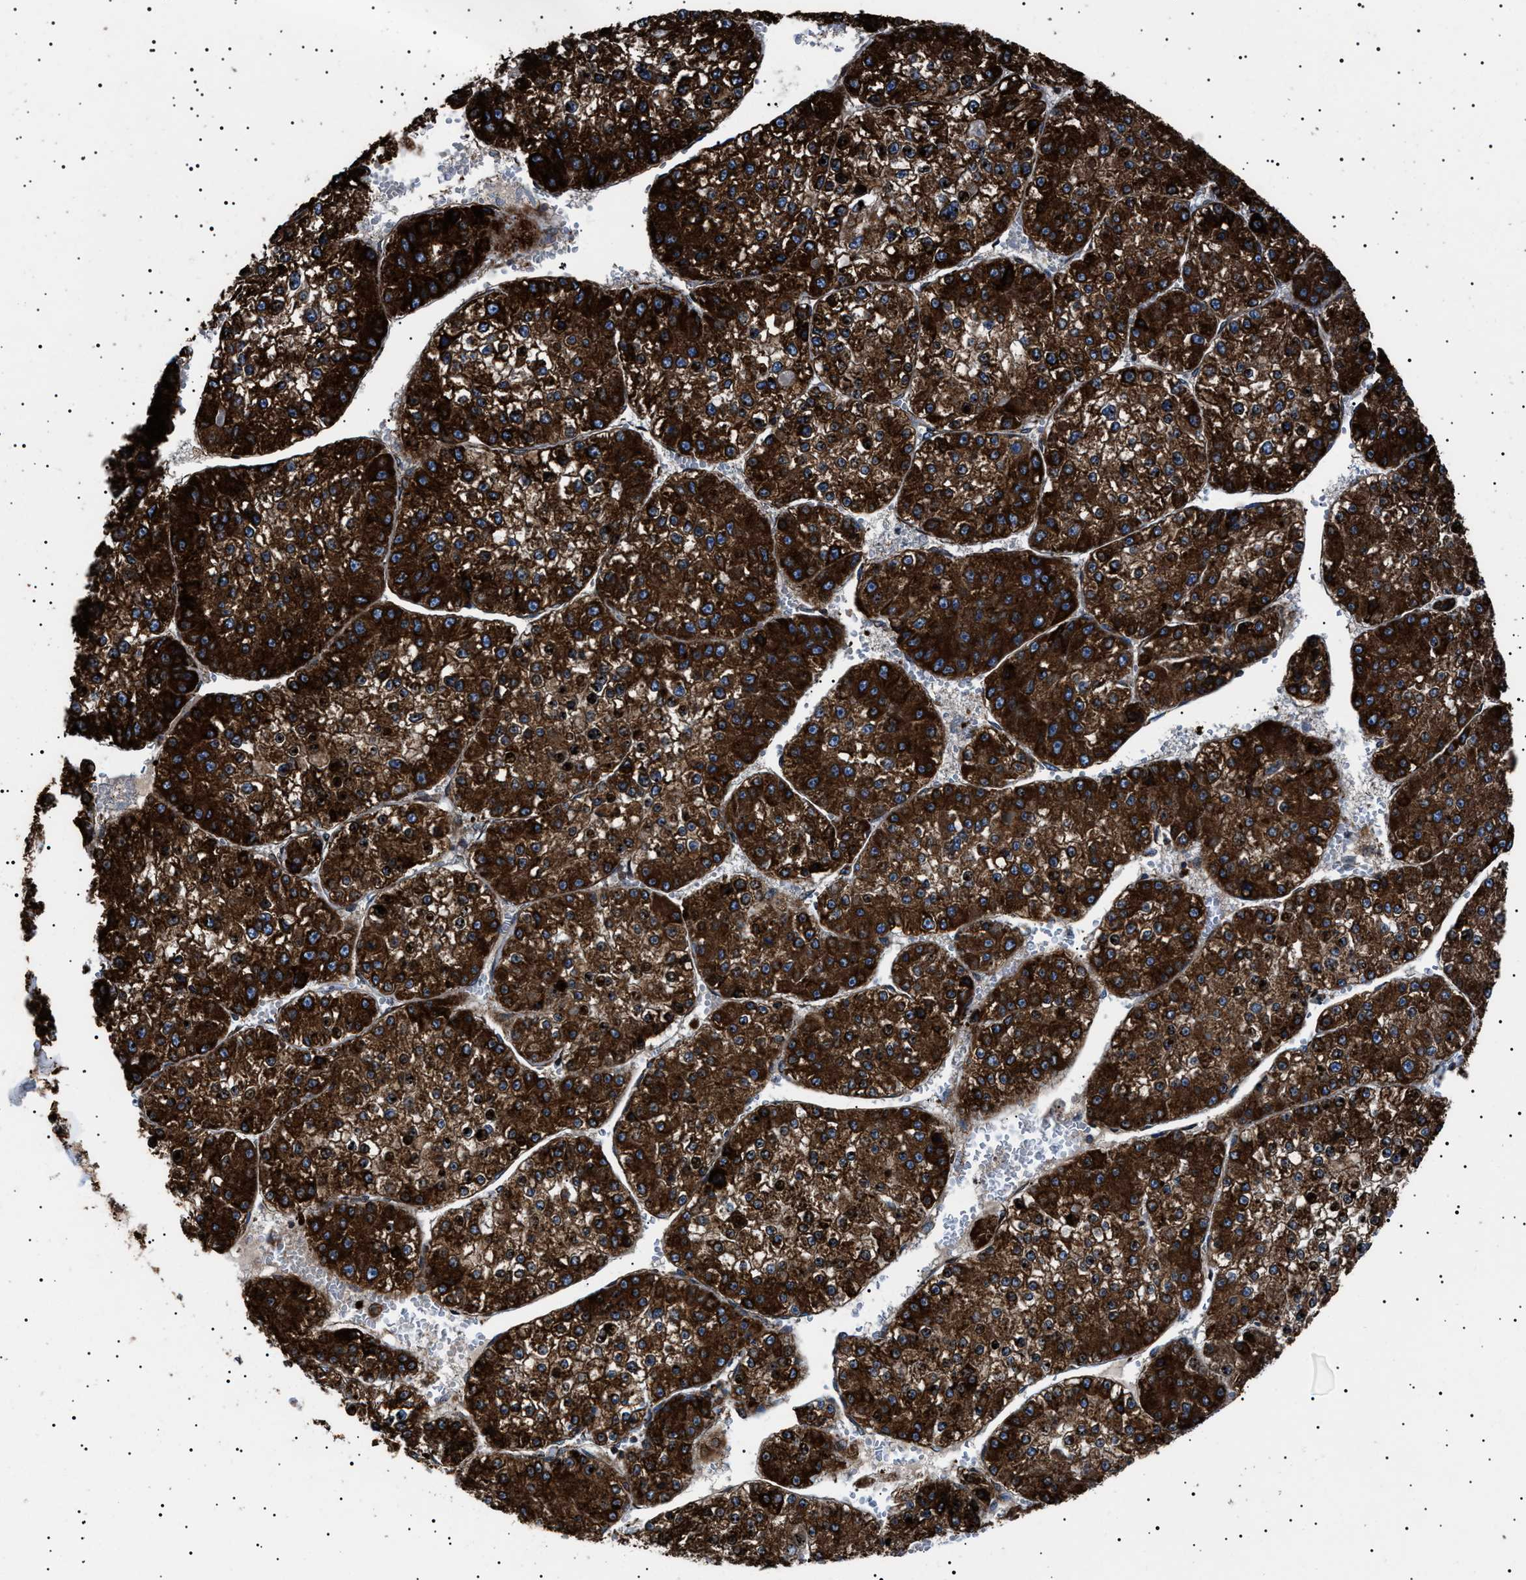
{"staining": {"intensity": "strong", "quantity": ">75%", "location": "cytoplasmic/membranous"}, "tissue": "liver cancer", "cell_type": "Tumor cells", "image_type": "cancer", "snomed": [{"axis": "morphology", "description": "Carcinoma, Hepatocellular, NOS"}, {"axis": "topography", "description": "Liver"}], "caption": "Protein analysis of liver cancer tissue demonstrates strong cytoplasmic/membranous staining in about >75% of tumor cells.", "gene": "TOP1MT", "patient": {"sex": "female", "age": 73}}